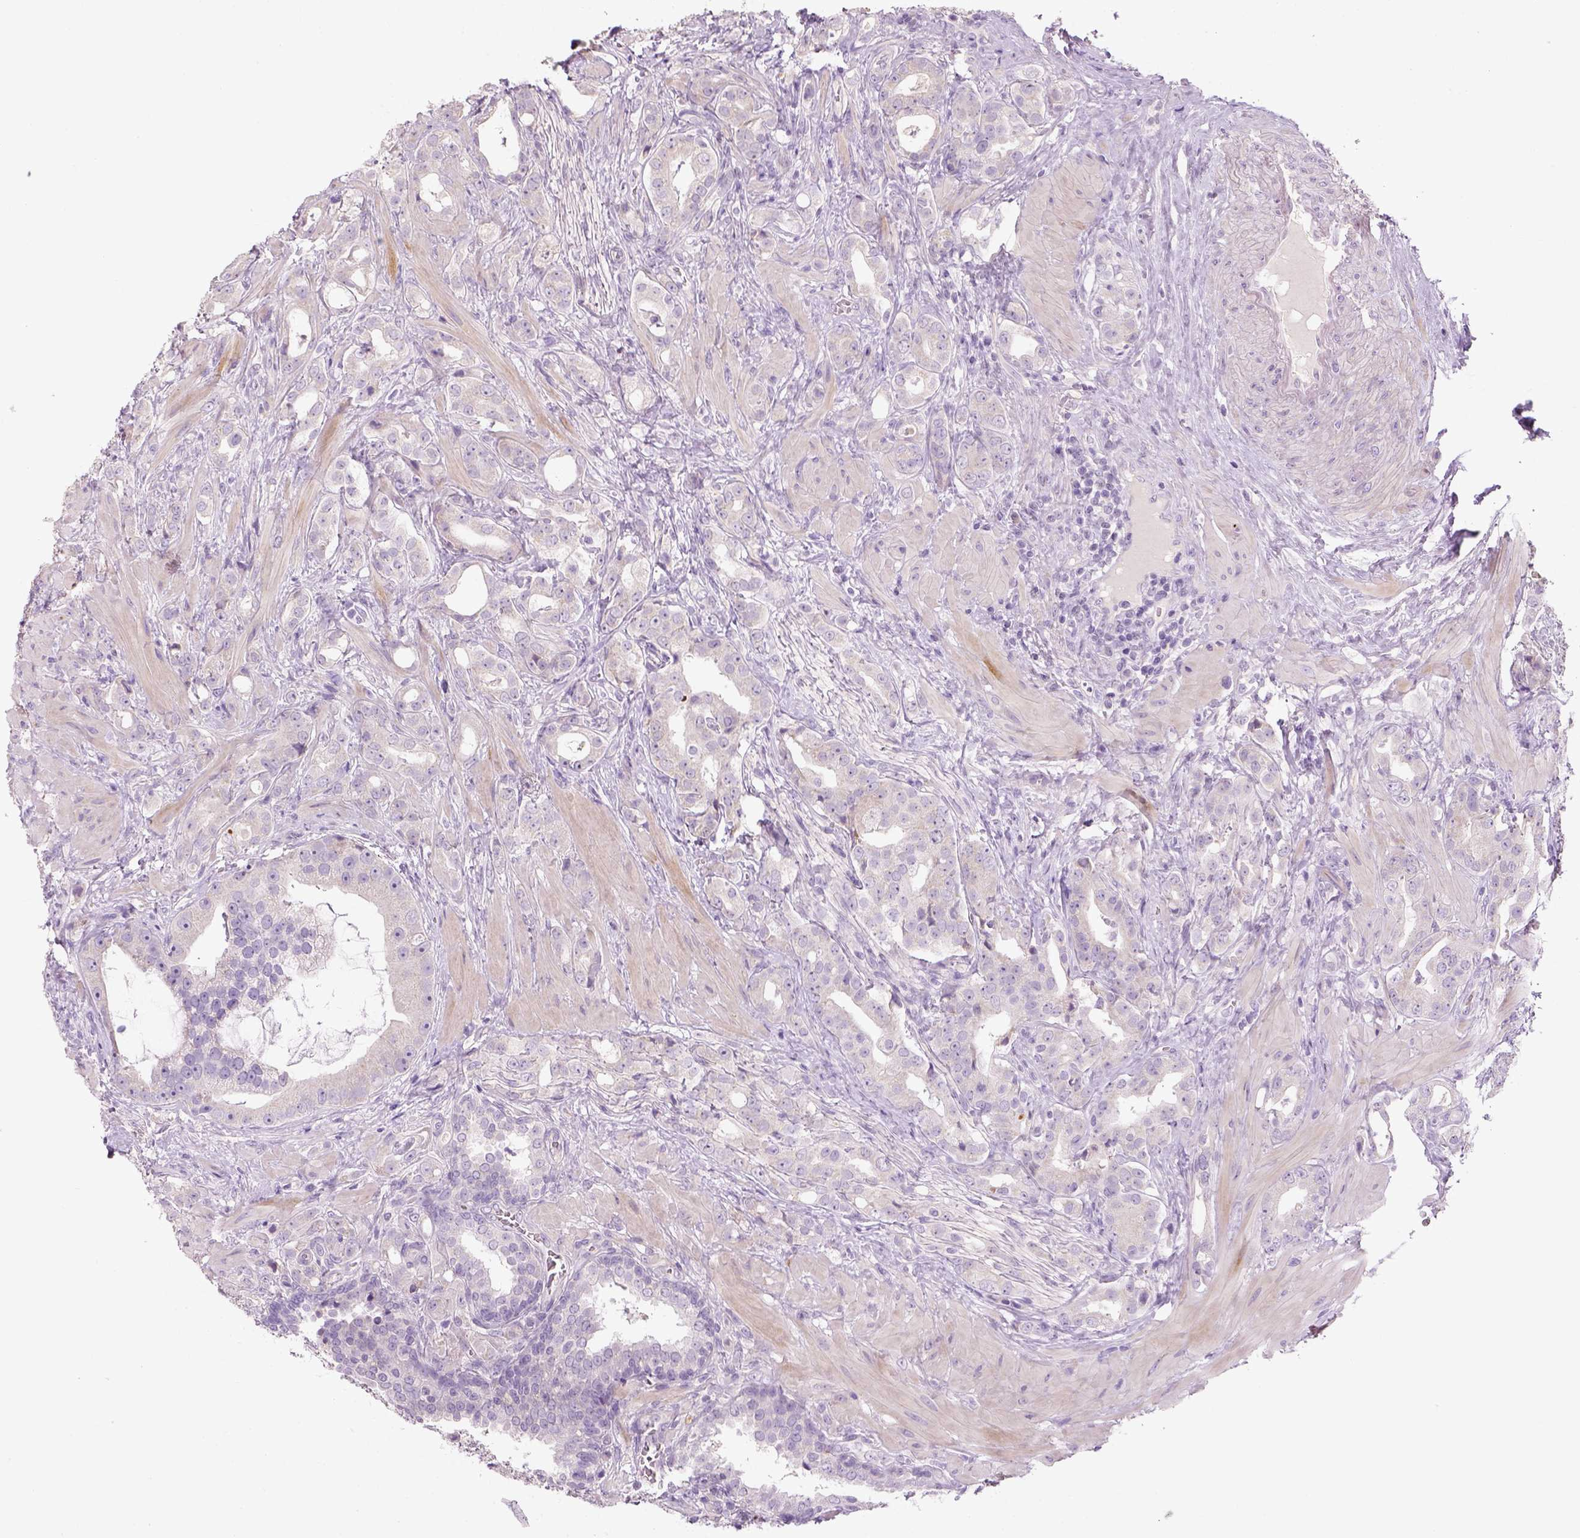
{"staining": {"intensity": "negative", "quantity": "none", "location": "none"}, "tissue": "prostate cancer", "cell_type": "Tumor cells", "image_type": "cancer", "snomed": [{"axis": "morphology", "description": "Adenocarcinoma, NOS"}, {"axis": "topography", "description": "Prostate"}], "caption": "A micrograph of prostate adenocarcinoma stained for a protein shows no brown staining in tumor cells.", "gene": "NUDT6", "patient": {"sex": "male", "age": 57}}